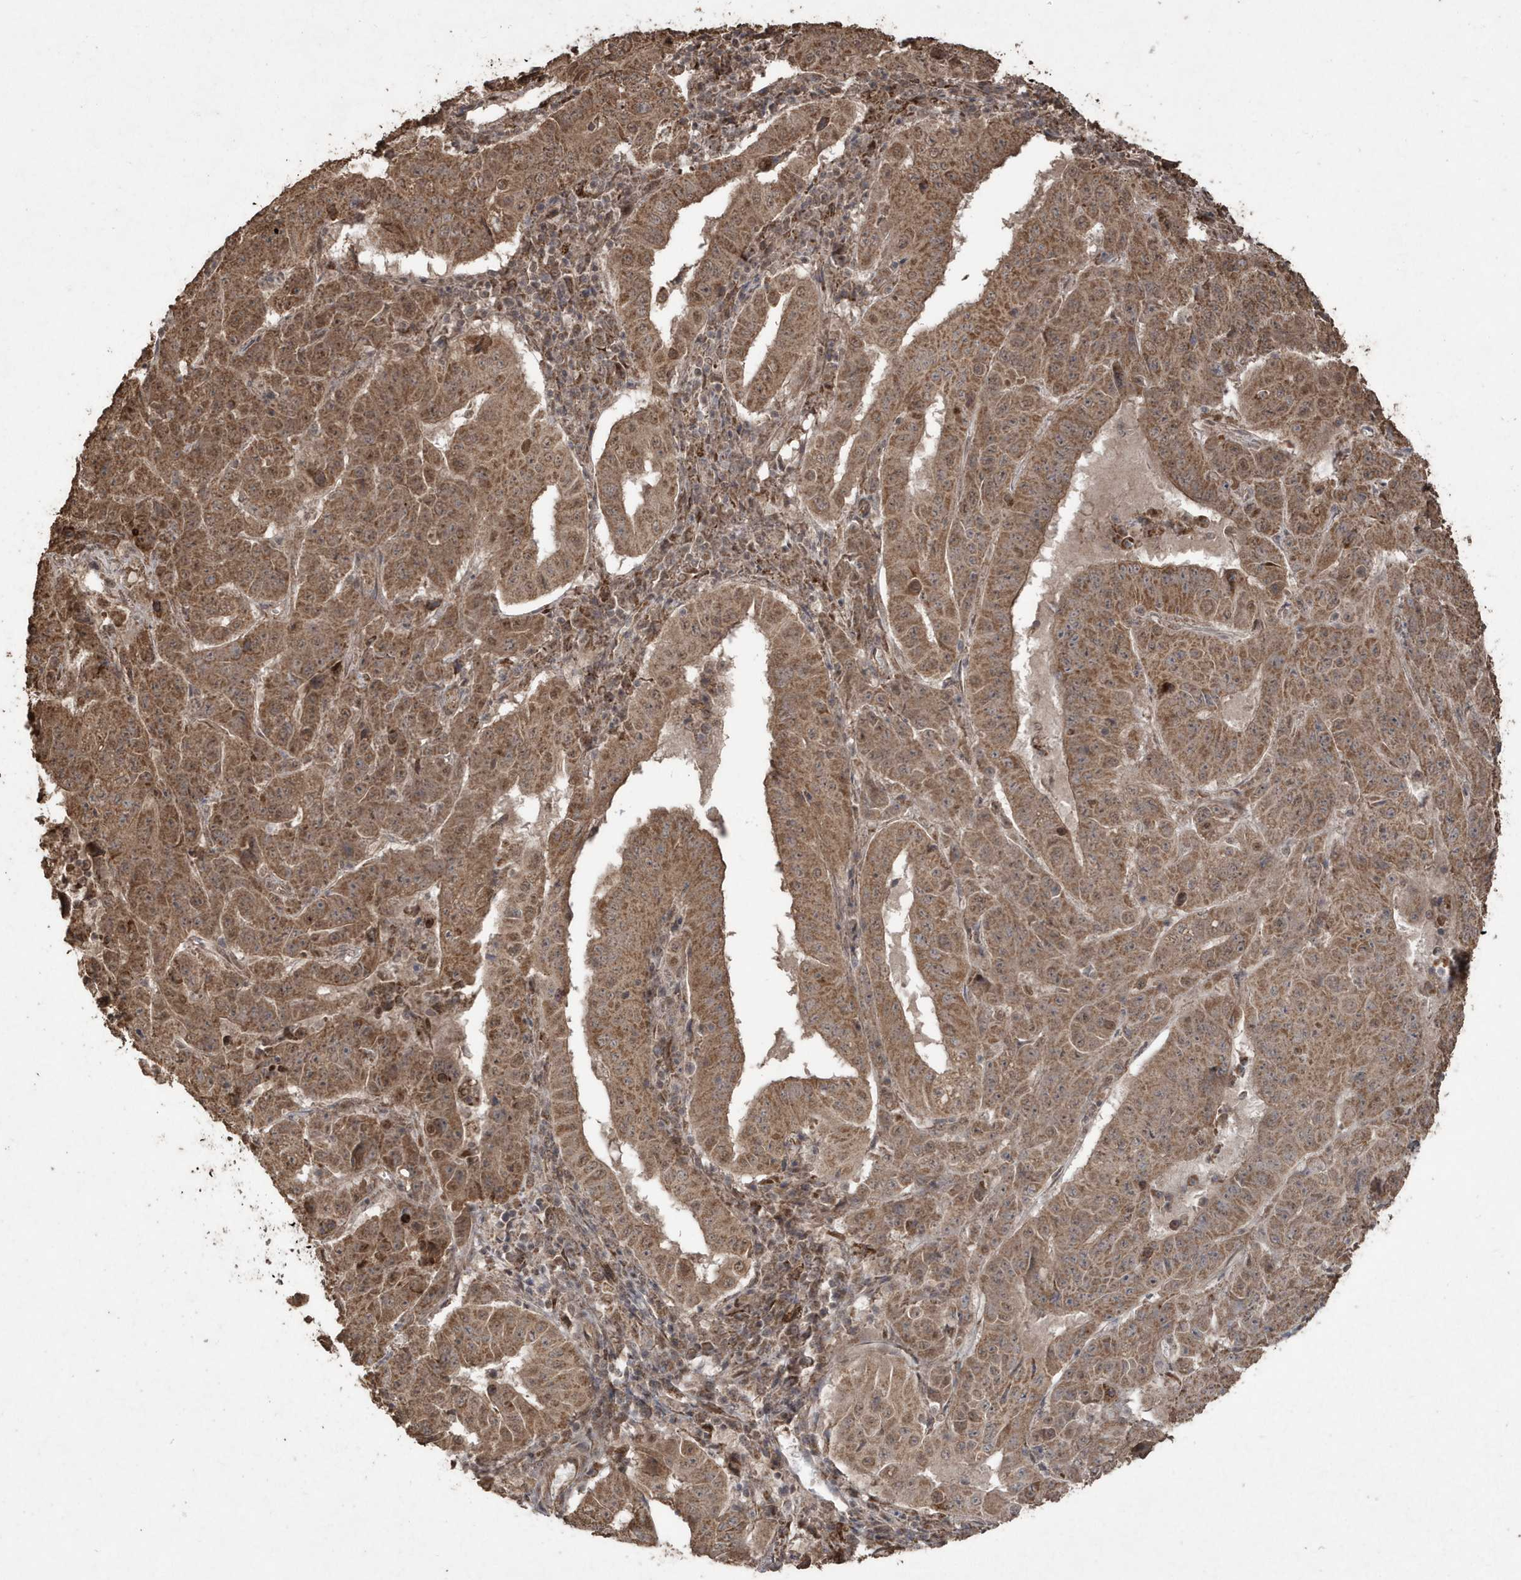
{"staining": {"intensity": "moderate", "quantity": ">75%", "location": "cytoplasmic/membranous"}, "tissue": "pancreatic cancer", "cell_type": "Tumor cells", "image_type": "cancer", "snomed": [{"axis": "morphology", "description": "Adenocarcinoma, NOS"}, {"axis": "topography", "description": "Pancreas"}], "caption": "Human pancreatic cancer (adenocarcinoma) stained with a brown dye displays moderate cytoplasmic/membranous positive expression in about >75% of tumor cells.", "gene": "PAXBP1", "patient": {"sex": "male", "age": 63}}